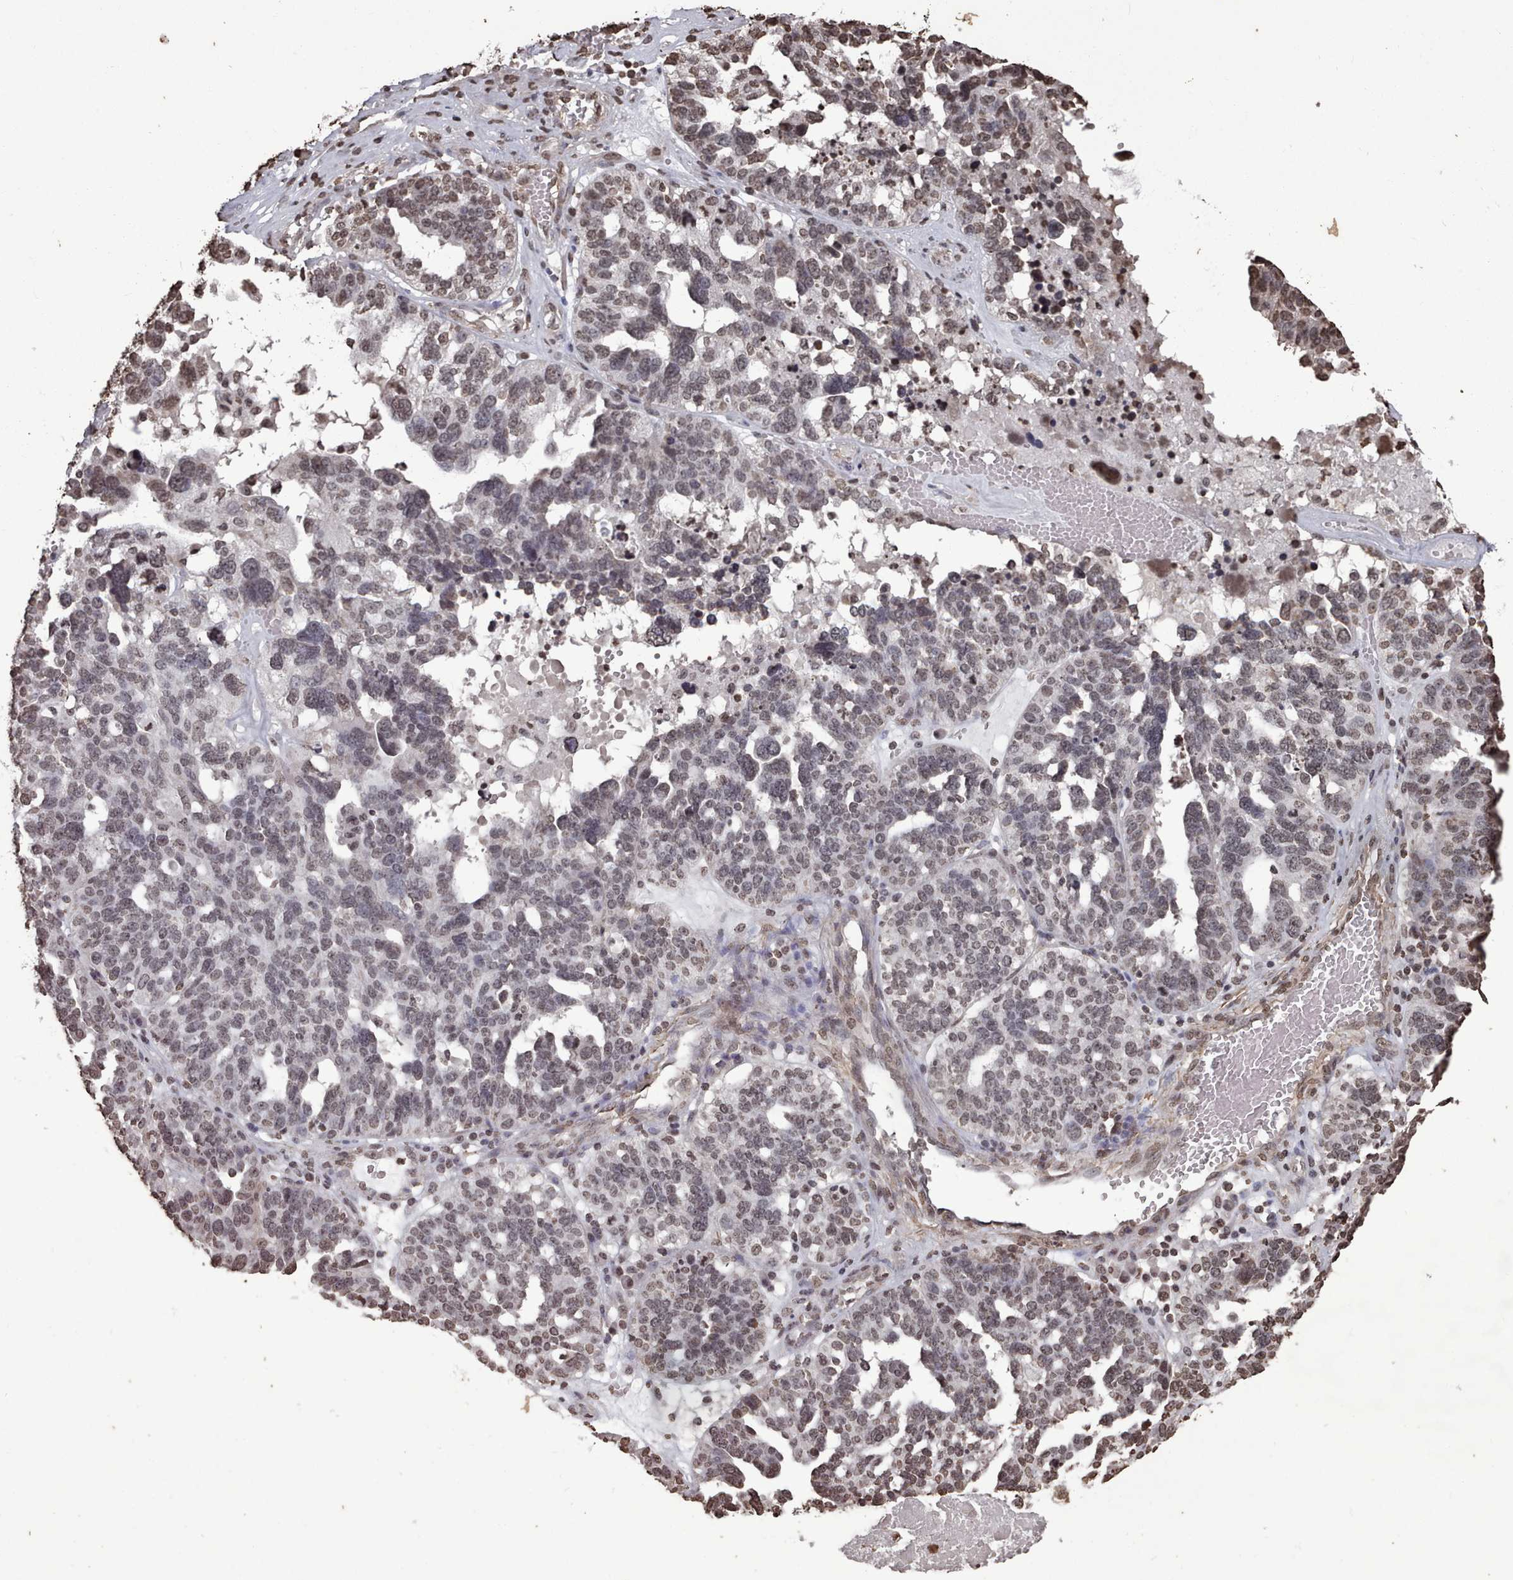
{"staining": {"intensity": "weak", "quantity": "25%-75%", "location": "nuclear"}, "tissue": "ovarian cancer", "cell_type": "Tumor cells", "image_type": "cancer", "snomed": [{"axis": "morphology", "description": "Cystadenocarcinoma, serous, NOS"}, {"axis": "topography", "description": "Ovary"}], "caption": "Protein positivity by immunohistochemistry (IHC) exhibits weak nuclear expression in approximately 25%-75% of tumor cells in ovarian cancer. The staining is performed using DAB (3,3'-diaminobenzidine) brown chromogen to label protein expression. The nuclei are counter-stained blue using hematoxylin.", "gene": "PLEKHG5", "patient": {"sex": "female", "age": 59}}